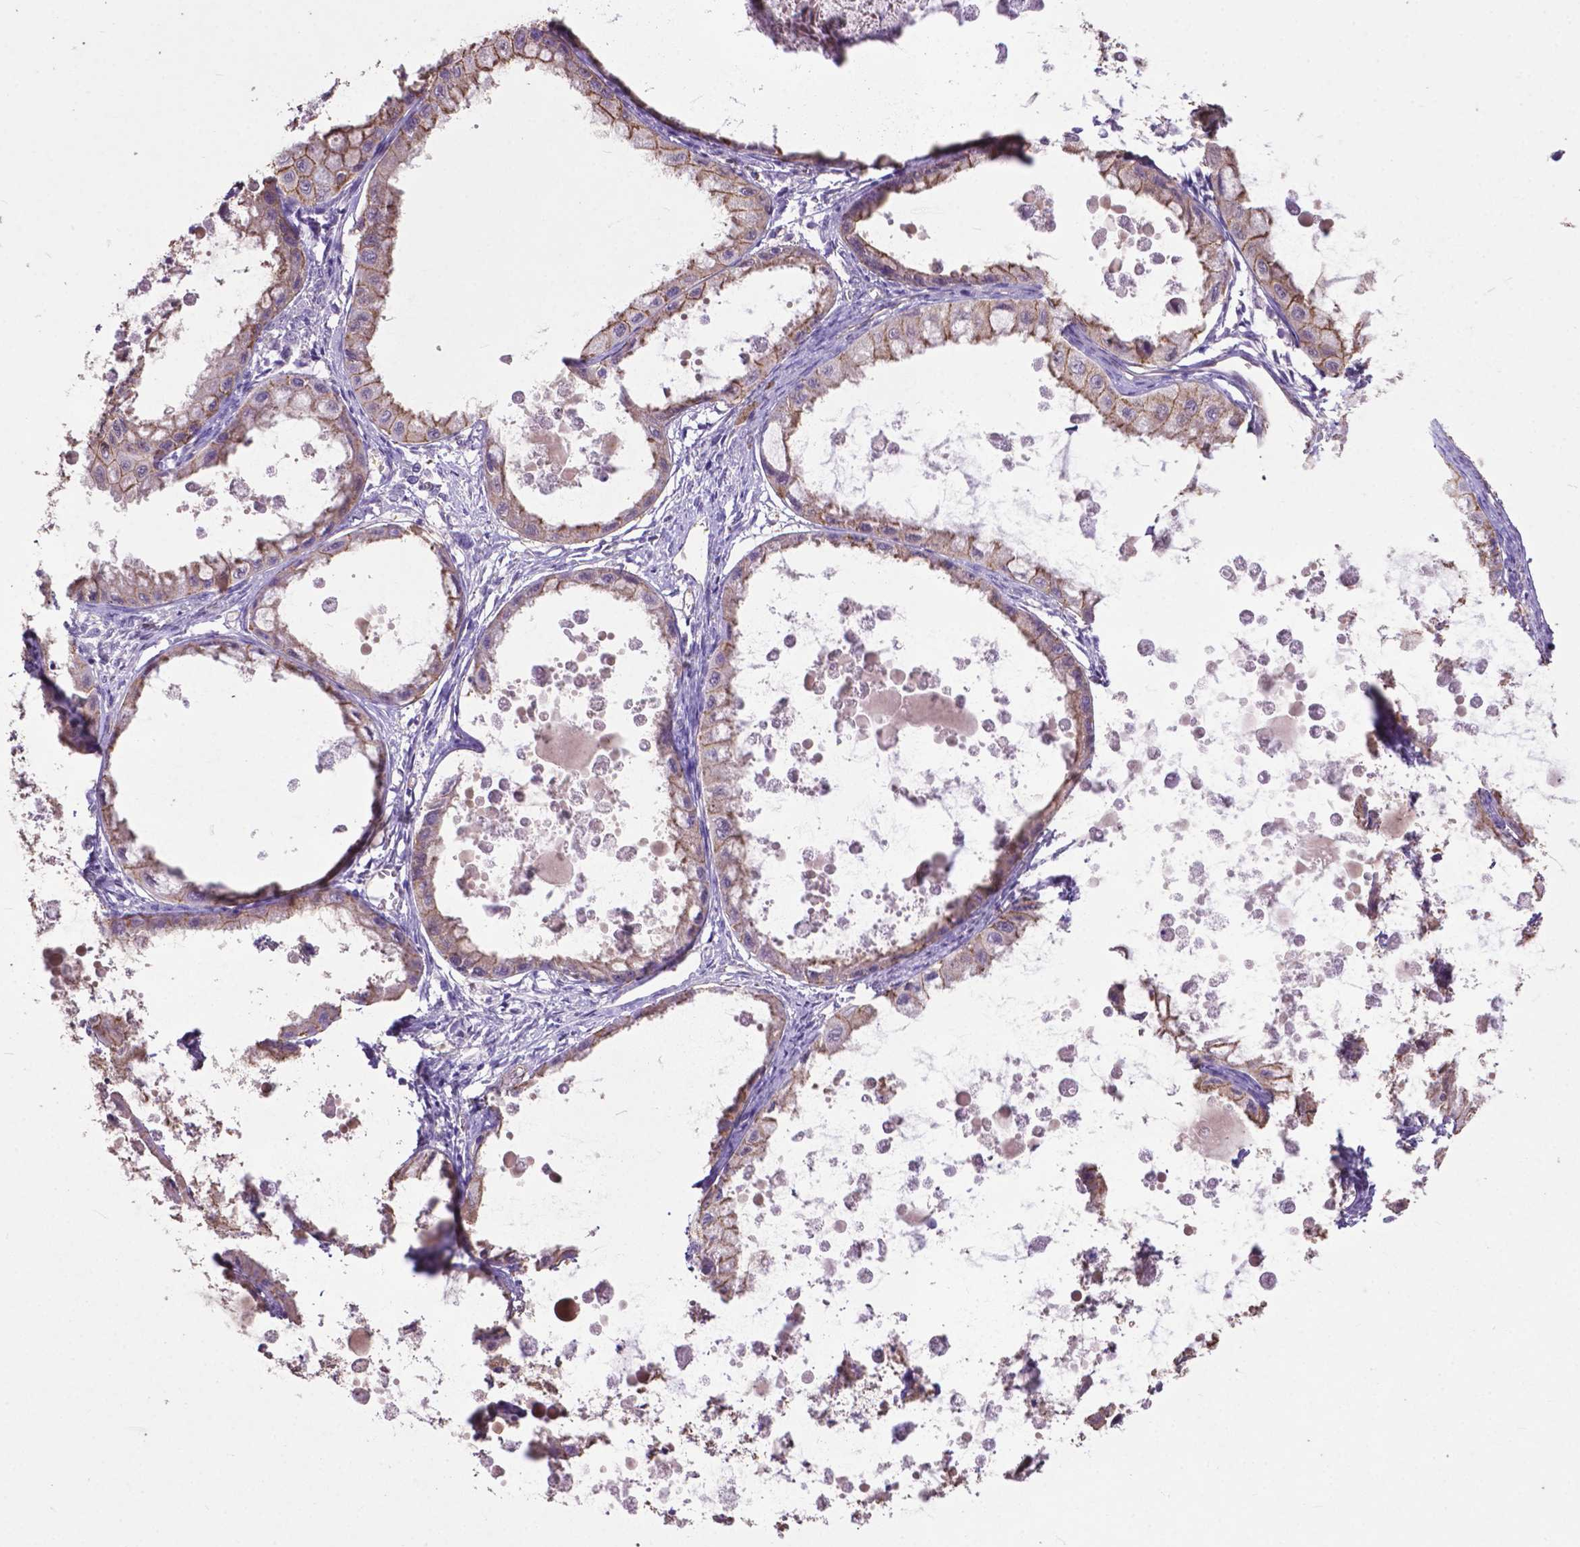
{"staining": {"intensity": "weak", "quantity": "25%-75%", "location": "cytoplasmic/membranous"}, "tissue": "ovarian cancer", "cell_type": "Tumor cells", "image_type": "cancer", "snomed": [{"axis": "morphology", "description": "Cystadenocarcinoma, mucinous, NOS"}, {"axis": "topography", "description": "Ovary"}], "caption": "There is low levels of weak cytoplasmic/membranous positivity in tumor cells of ovarian cancer, as demonstrated by immunohistochemical staining (brown color).", "gene": "PDLIM1", "patient": {"sex": "female", "age": 64}}